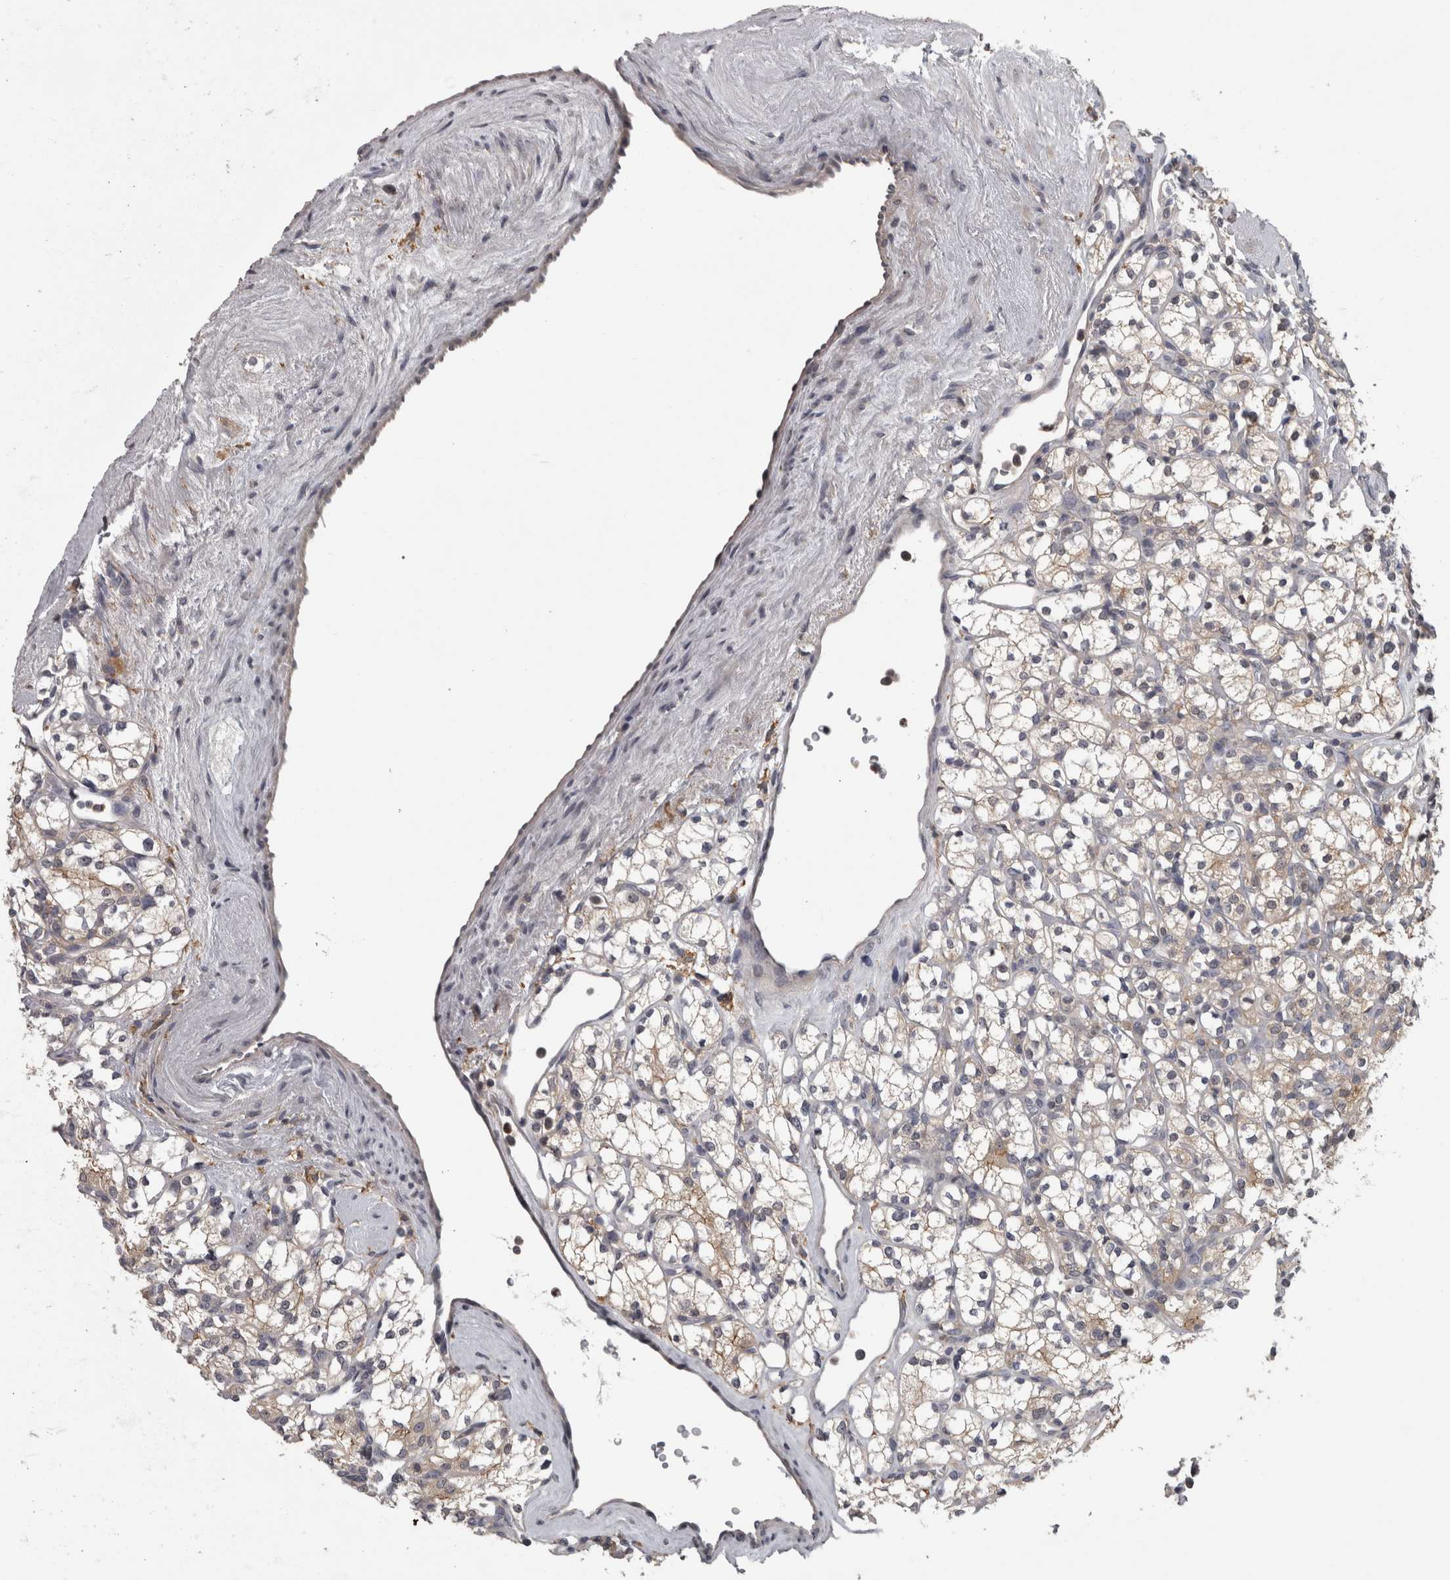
{"staining": {"intensity": "weak", "quantity": "25%-75%", "location": "cytoplasmic/membranous"}, "tissue": "renal cancer", "cell_type": "Tumor cells", "image_type": "cancer", "snomed": [{"axis": "morphology", "description": "Adenocarcinoma, NOS"}, {"axis": "topography", "description": "Kidney"}], "caption": "A photomicrograph showing weak cytoplasmic/membranous staining in approximately 25%-75% of tumor cells in renal cancer, as visualized by brown immunohistochemical staining.", "gene": "PRKCI", "patient": {"sex": "male", "age": 77}}